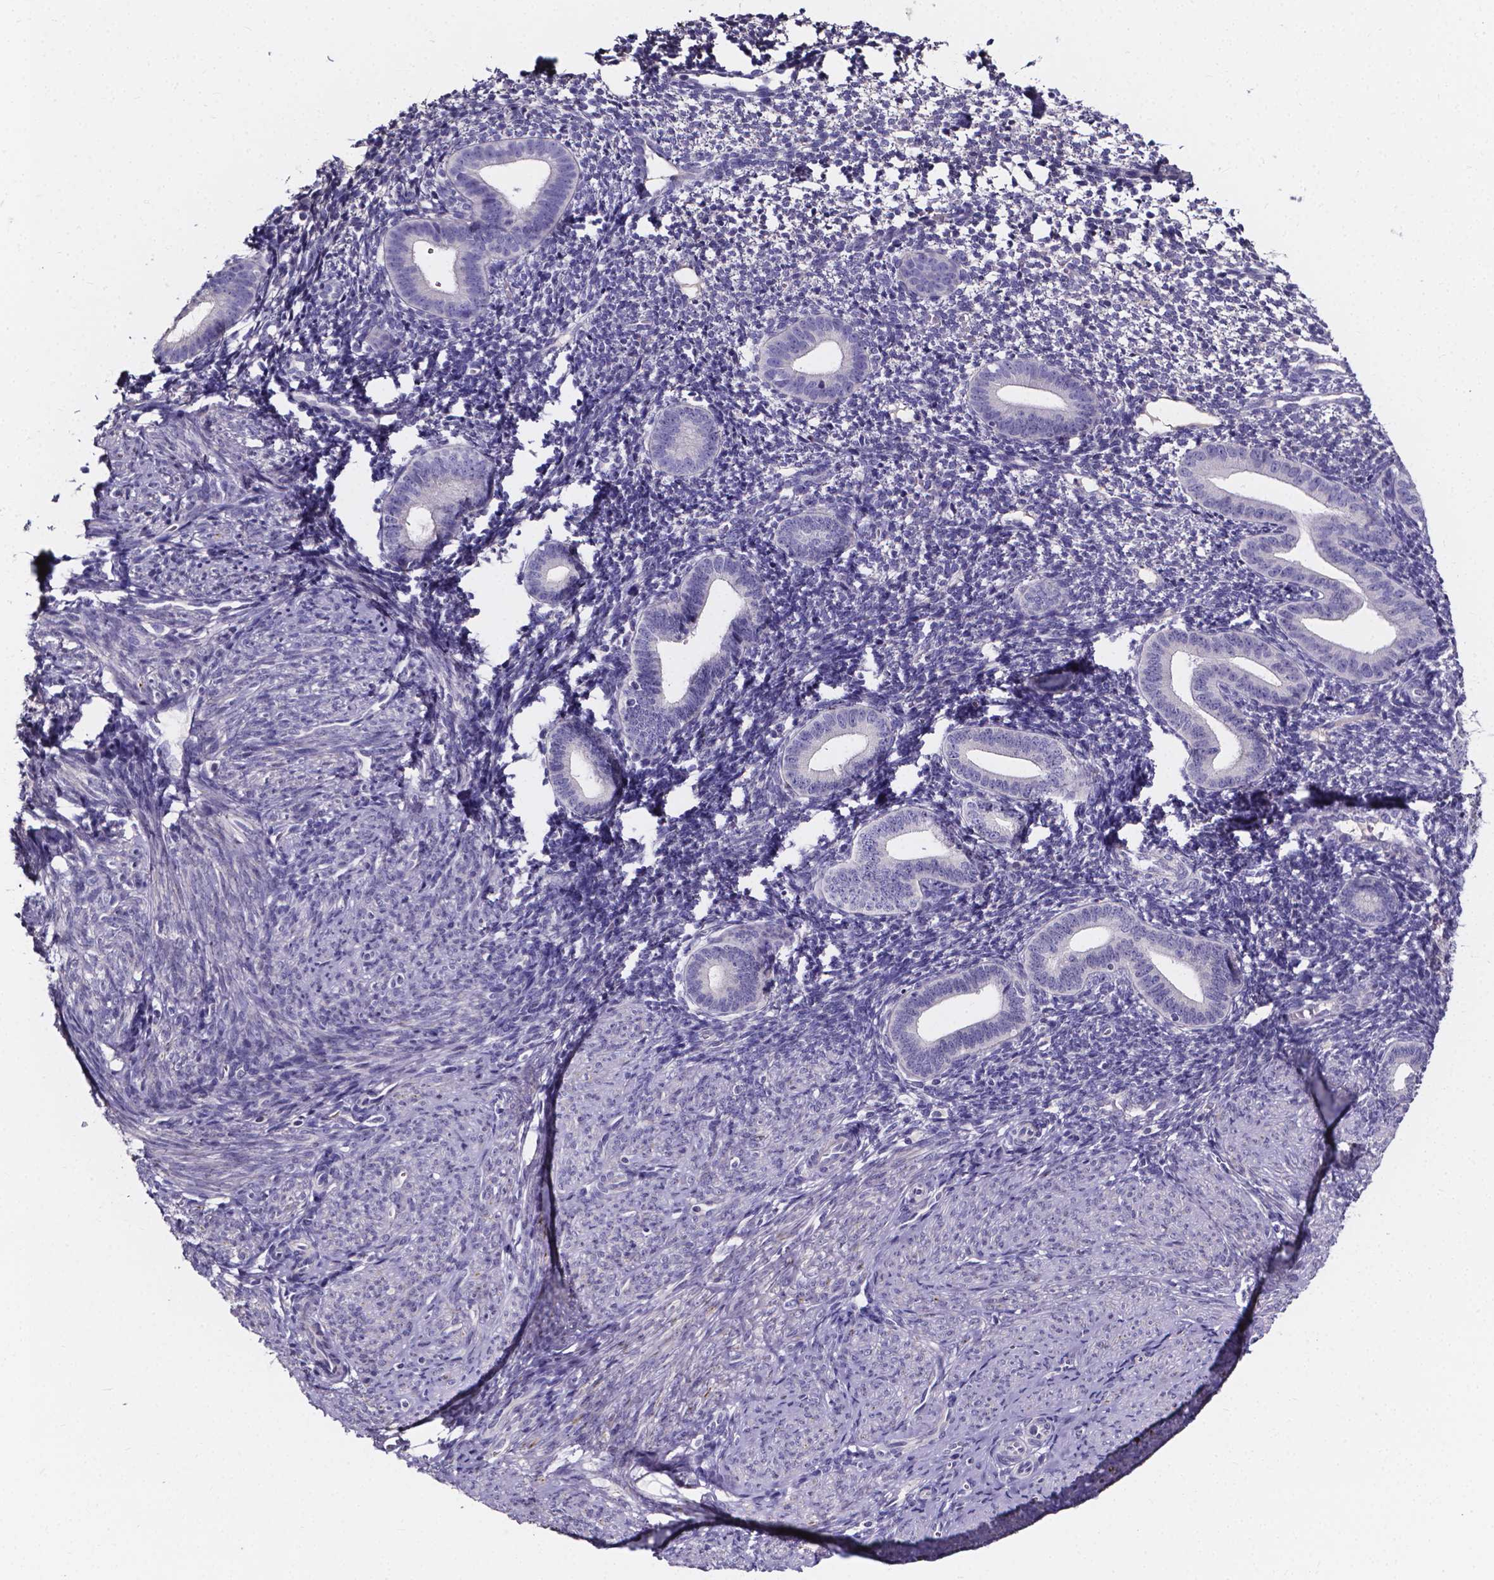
{"staining": {"intensity": "negative", "quantity": "none", "location": "none"}, "tissue": "endometrium", "cell_type": "Cells in endometrial stroma", "image_type": "normal", "snomed": [{"axis": "morphology", "description": "Normal tissue, NOS"}, {"axis": "topography", "description": "Endometrium"}], "caption": "IHC of normal endometrium demonstrates no positivity in cells in endometrial stroma.", "gene": "SPOCD1", "patient": {"sex": "female", "age": 40}}